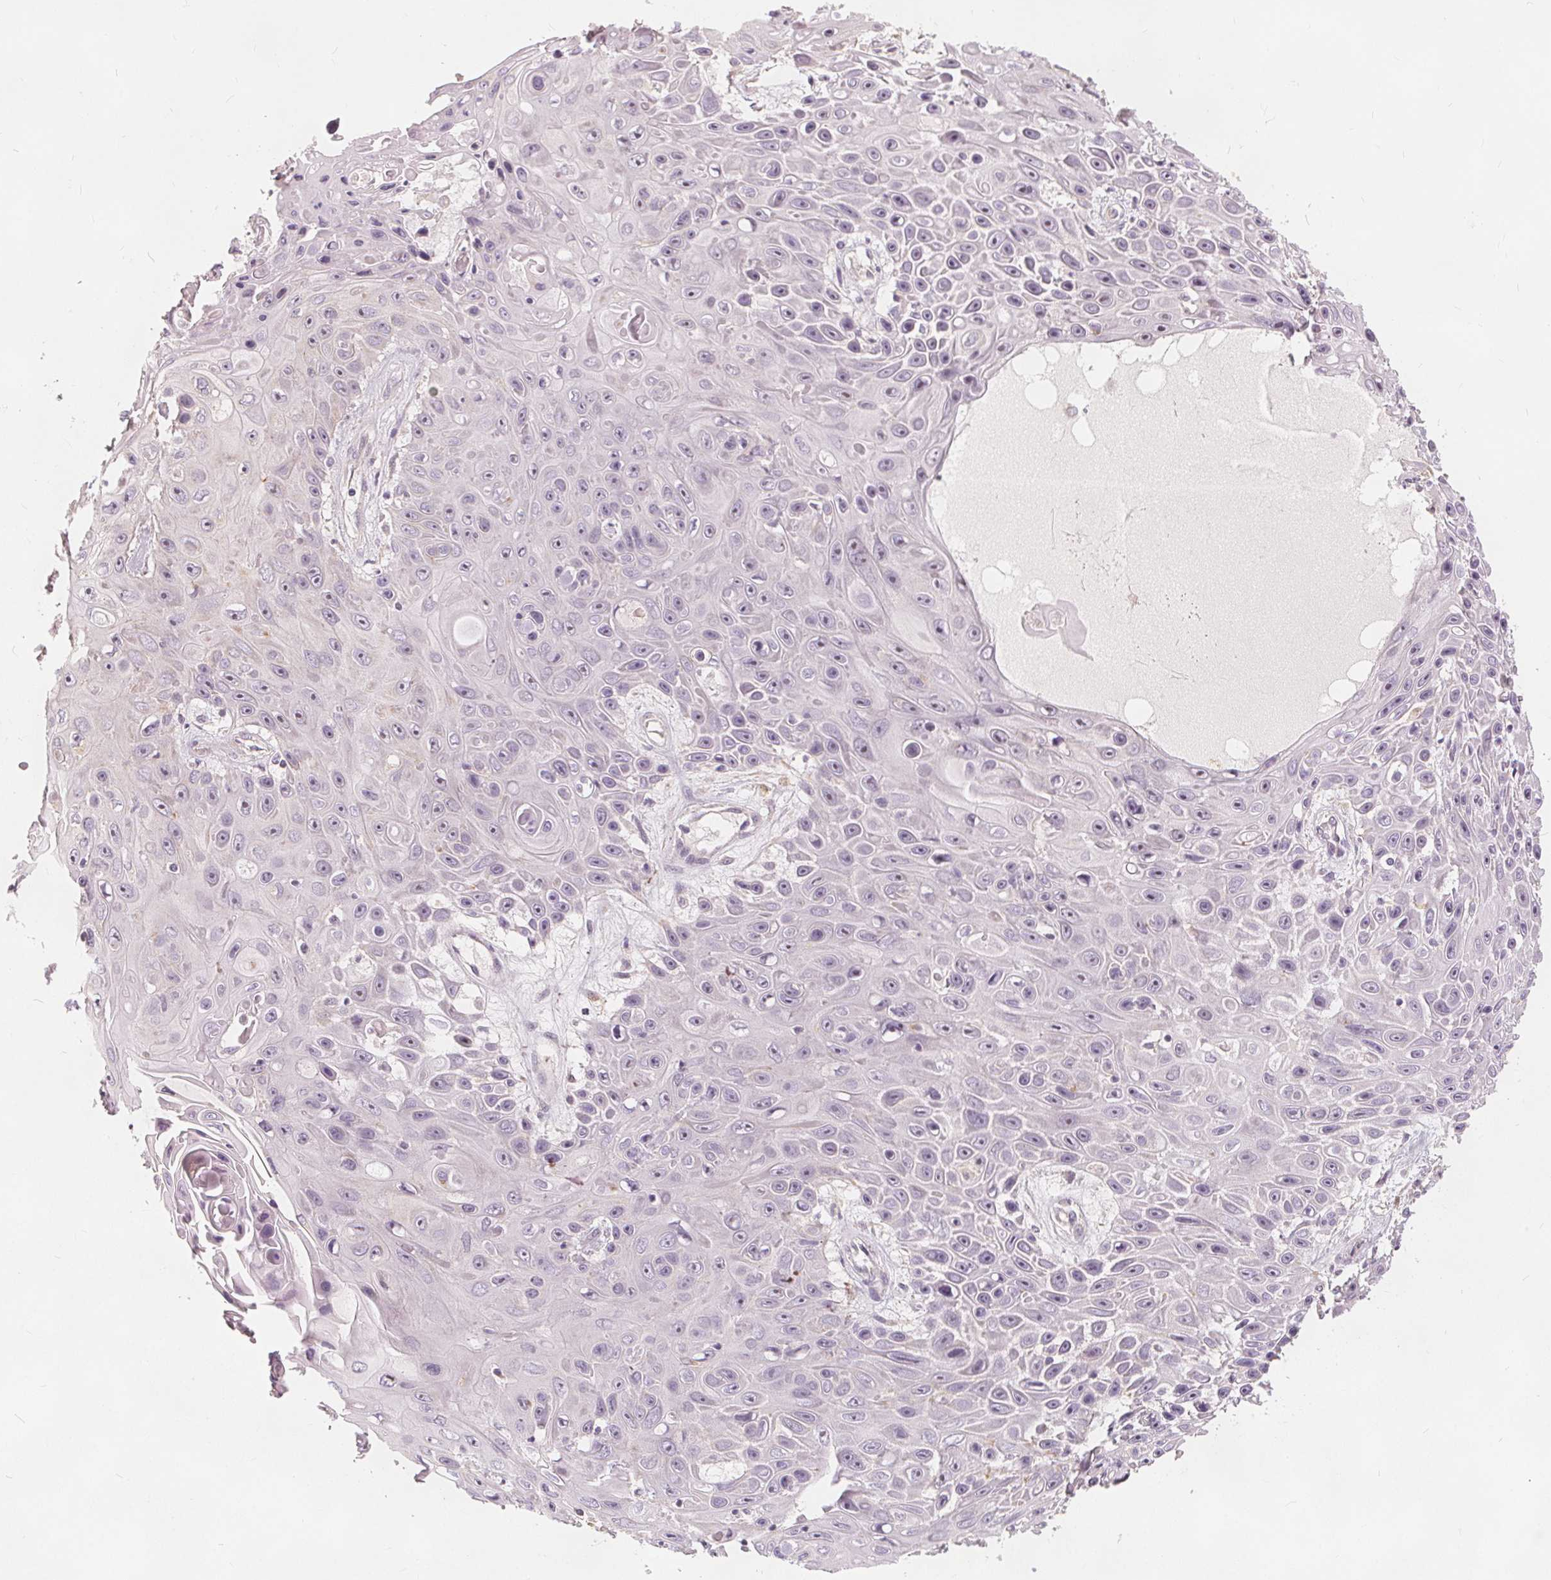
{"staining": {"intensity": "negative", "quantity": "none", "location": "none"}, "tissue": "skin cancer", "cell_type": "Tumor cells", "image_type": "cancer", "snomed": [{"axis": "morphology", "description": "Squamous cell carcinoma, NOS"}, {"axis": "topography", "description": "Skin"}], "caption": "Skin cancer (squamous cell carcinoma) stained for a protein using immunohistochemistry reveals no expression tumor cells.", "gene": "DRC3", "patient": {"sex": "male", "age": 82}}